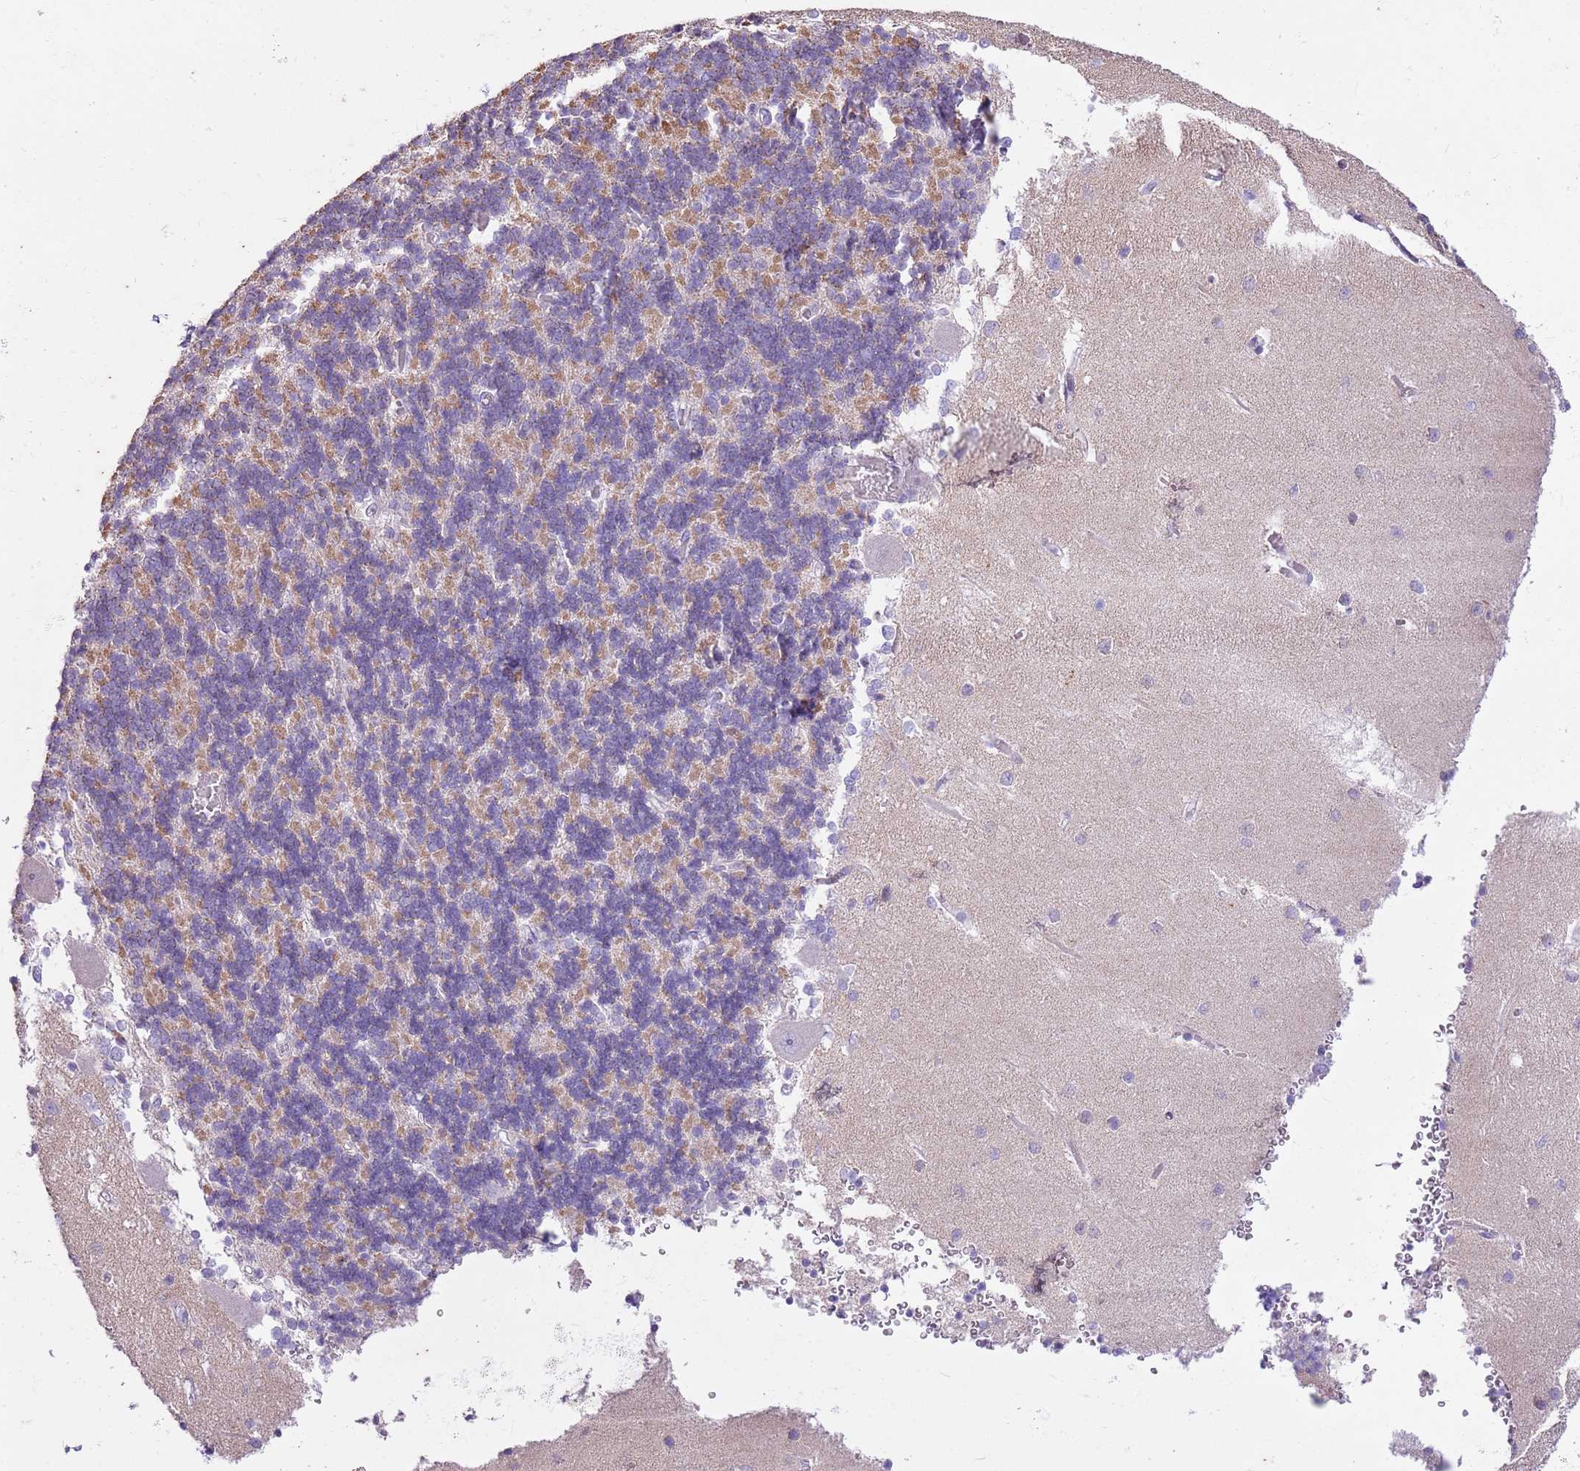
{"staining": {"intensity": "moderate", "quantity": "25%-75%", "location": "cytoplasmic/membranous"}, "tissue": "cerebellum", "cell_type": "Cells in granular layer", "image_type": "normal", "snomed": [{"axis": "morphology", "description": "Normal tissue, NOS"}, {"axis": "topography", "description": "Cerebellum"}], "caption": "Cerebellum stained with immunohistochemistry (IHC) reveals moderate cytoplasmic/membranous staining in approximately 25%-75% of cells in granular layer. (Brightfield microscopy of DAB IHC at high magnification).", "gene": "CNPPD1", "patient": {"sex": "male", "age": 37}}